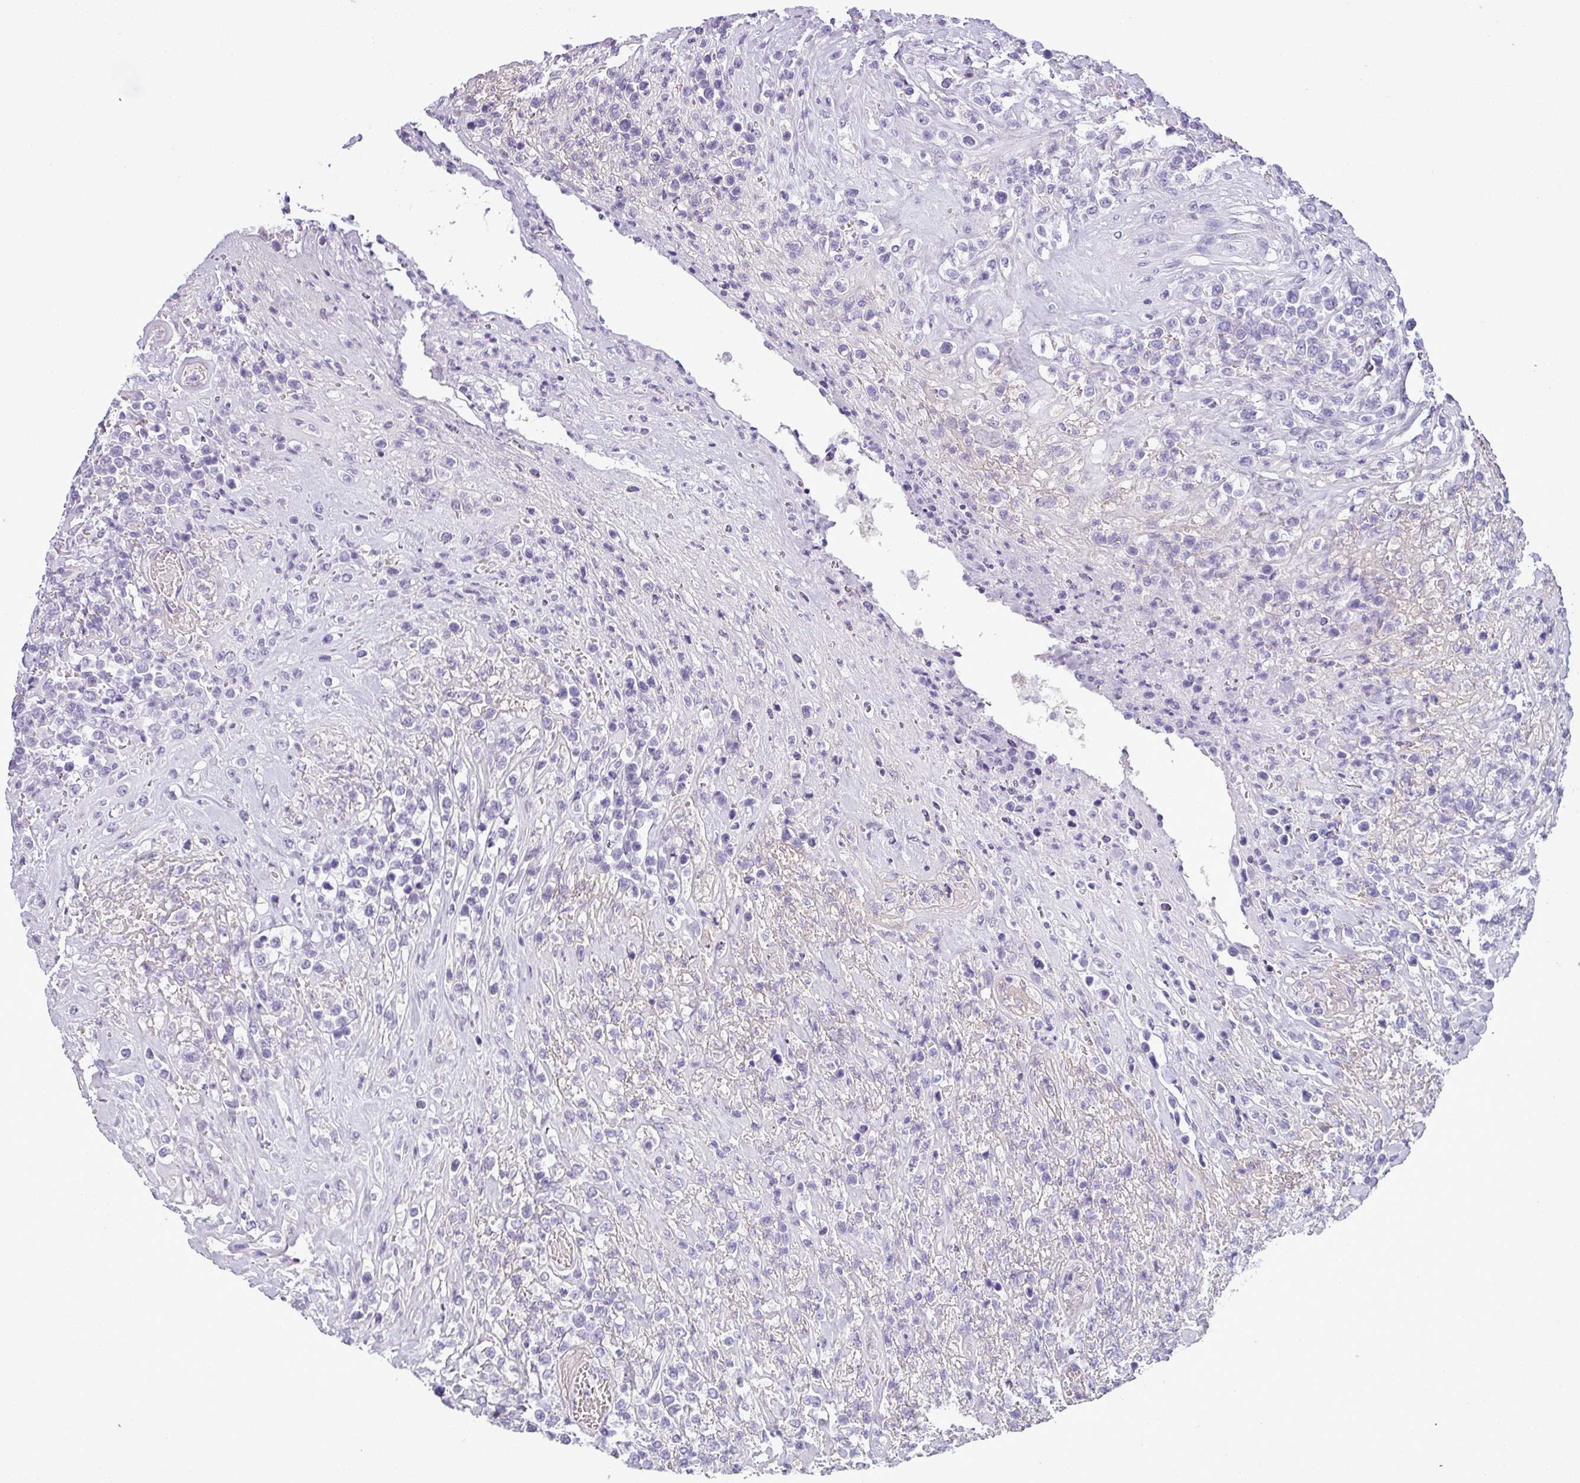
{"staining": {"intensity": "negative", "quantity": "none", "location": "none"}, "tissue": "lymphoma", "cell_type": "Tumor cells", "image_type": "cancer", "snomed": [{"axis": "morphology", "description": "Malignant lymphoma, non-Hodgkin's type, High grade"}, {"axis": "topography", "description": "Soft tissue"}], "caption": "Malignant lymphoma, non-Hodgkin's type (high-grade) was stained to show a protein in brown. There is no significant expression in tumor cells. Nuclei are stained in blue.", "gene": "CDH16", "patient": {"sex": "female", "age": 56}}